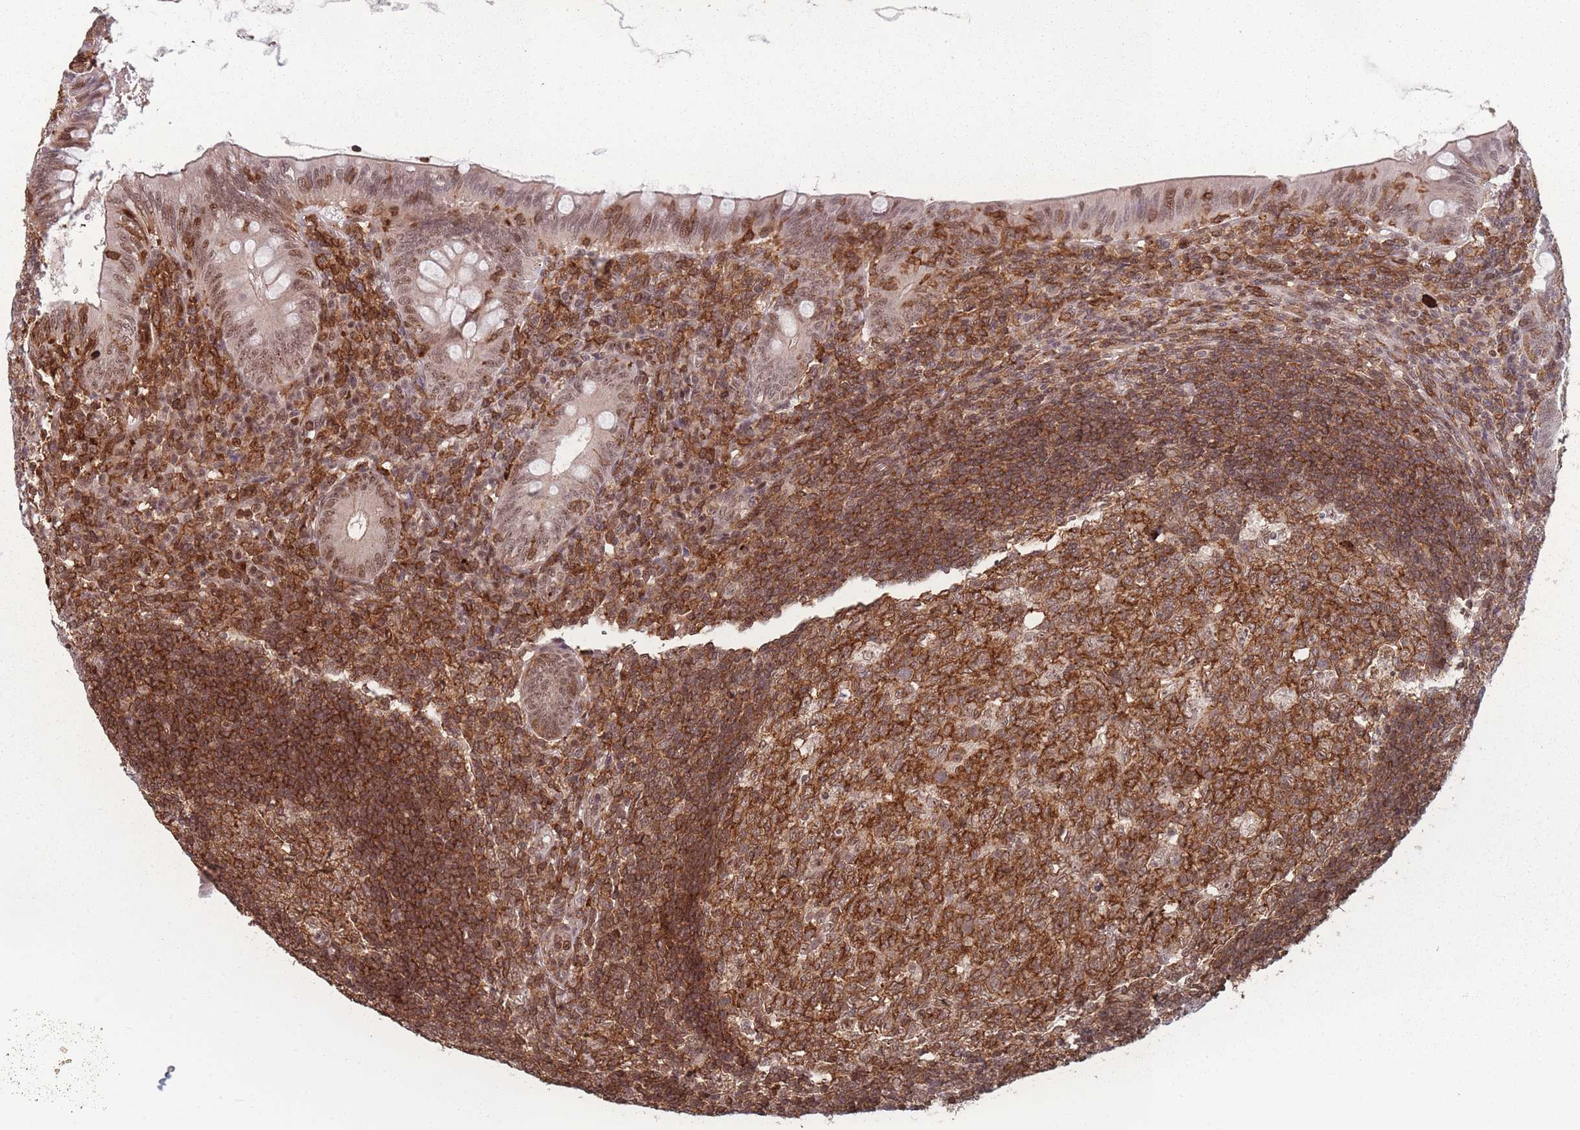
{"staining": {"intensity": "moderate", "quantity": ">75%", "location": "nuclear"}, "tissue": "appendix", "cell_type": "Glandular cells", "image_type": "normal", "snomed": [{"axis": "morphology", "description": "Normal tissue, NOS"}, {"axis": "topography", "description": "Appendix"}], "caption": "Benign appendix reveals moderate nuclear expression in about >75% of glandular cells, visualized by immunohistochemistry.", "gene": "WDR55", "patient": {"sex": "male", "age": 14}}